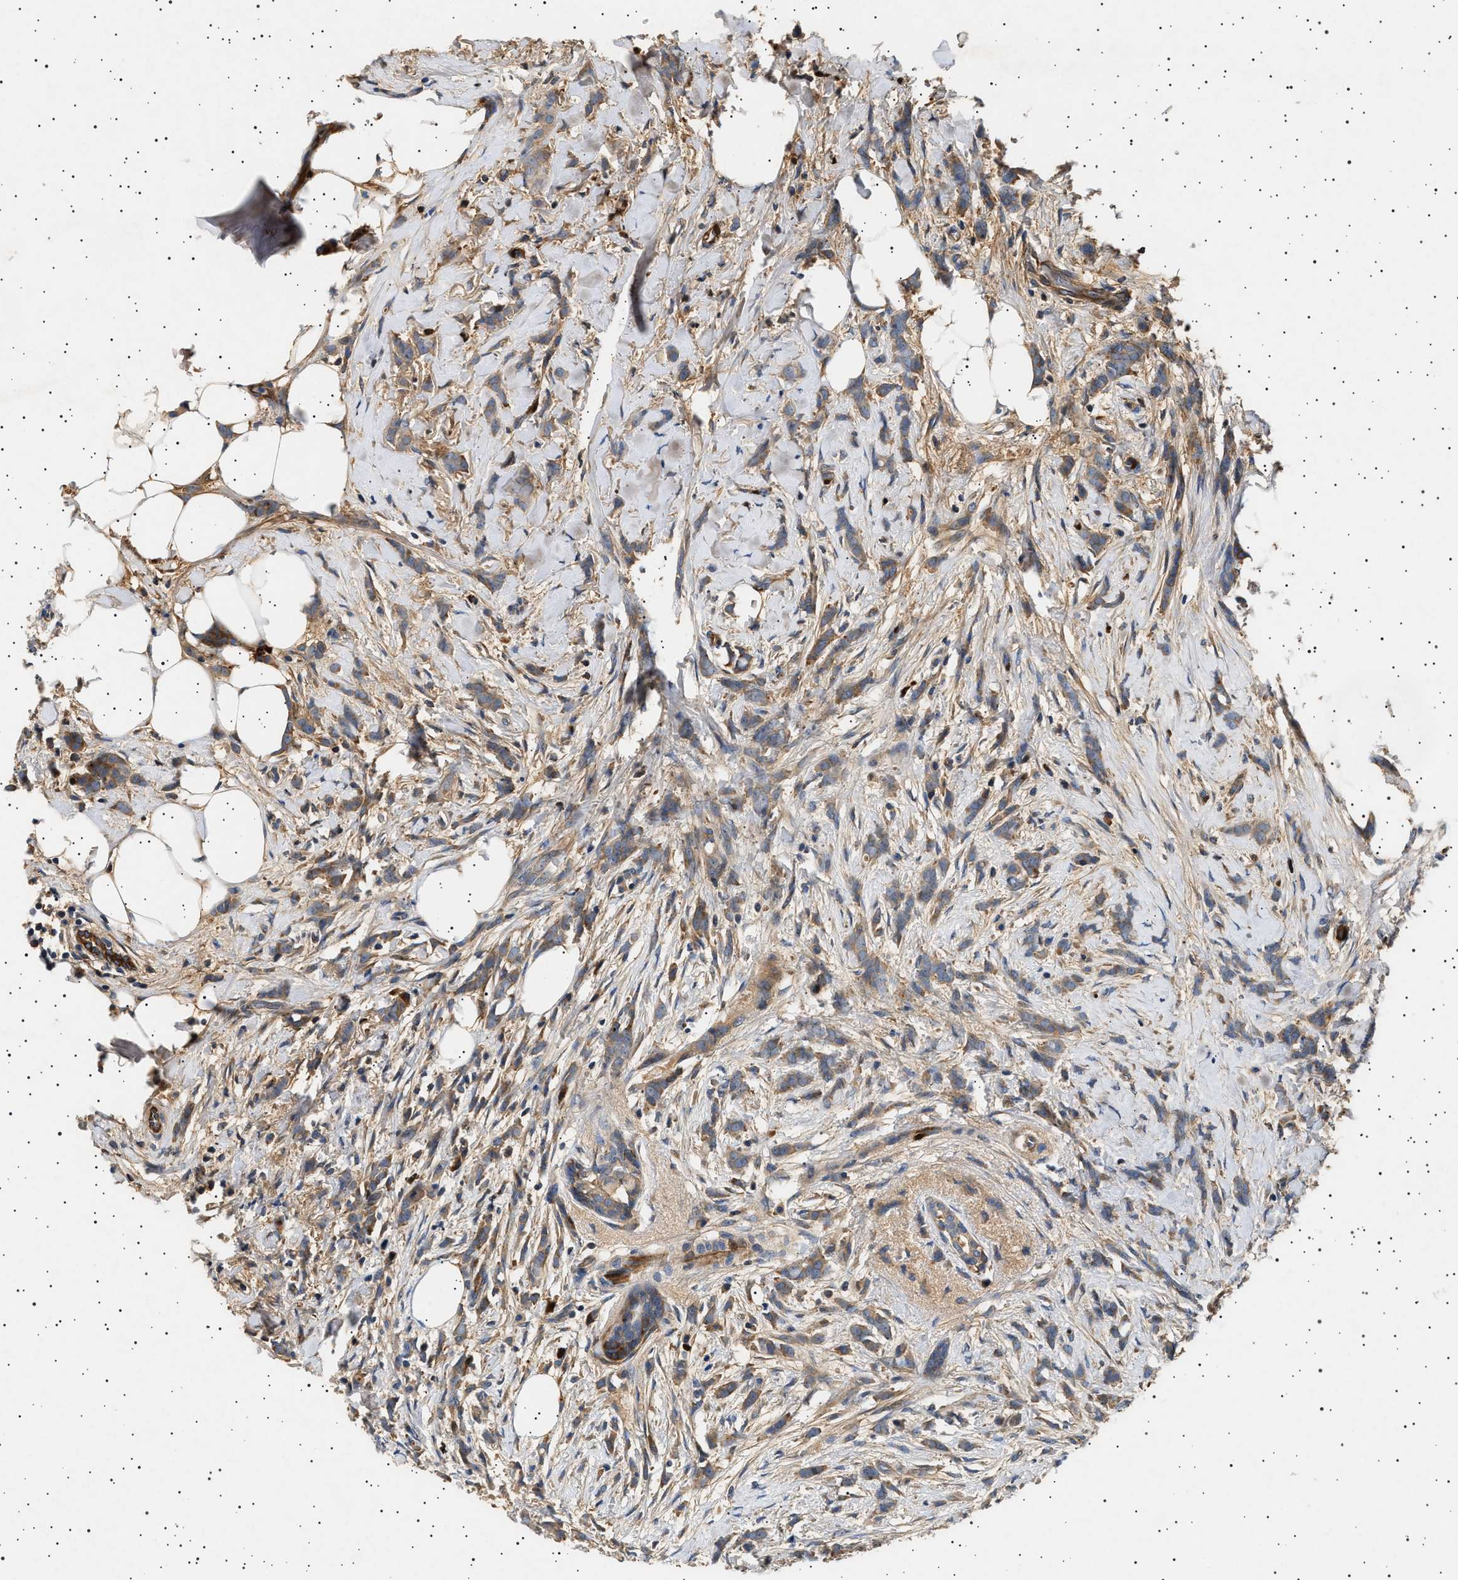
{"staining": {"intensity": "weak", "quantity": ">75%", "location": "cytoplasmic/membranous"}, "tissue": "breast cancer", "cell_type": "Tumor cells", "image_type": "cancer", "snomed": [{"axis": "morphology", "description": "Lobular carcinoma, in situ"}, {"axis": "morphology", "description": "Lobular carcinoma"}, {"axis": "topography", "description": "Breast"}], "caption": "Immunohistochemical staining of human breast cancer demonstrates low levels of weak cytoplasmic/membranous protein expression in approximately >75% of tumor cells. (brown staining indicates protein expression, while blue staining denotes nuclei).", "gene": "FICD", "patient": {"sex": "female", "age": 41}}